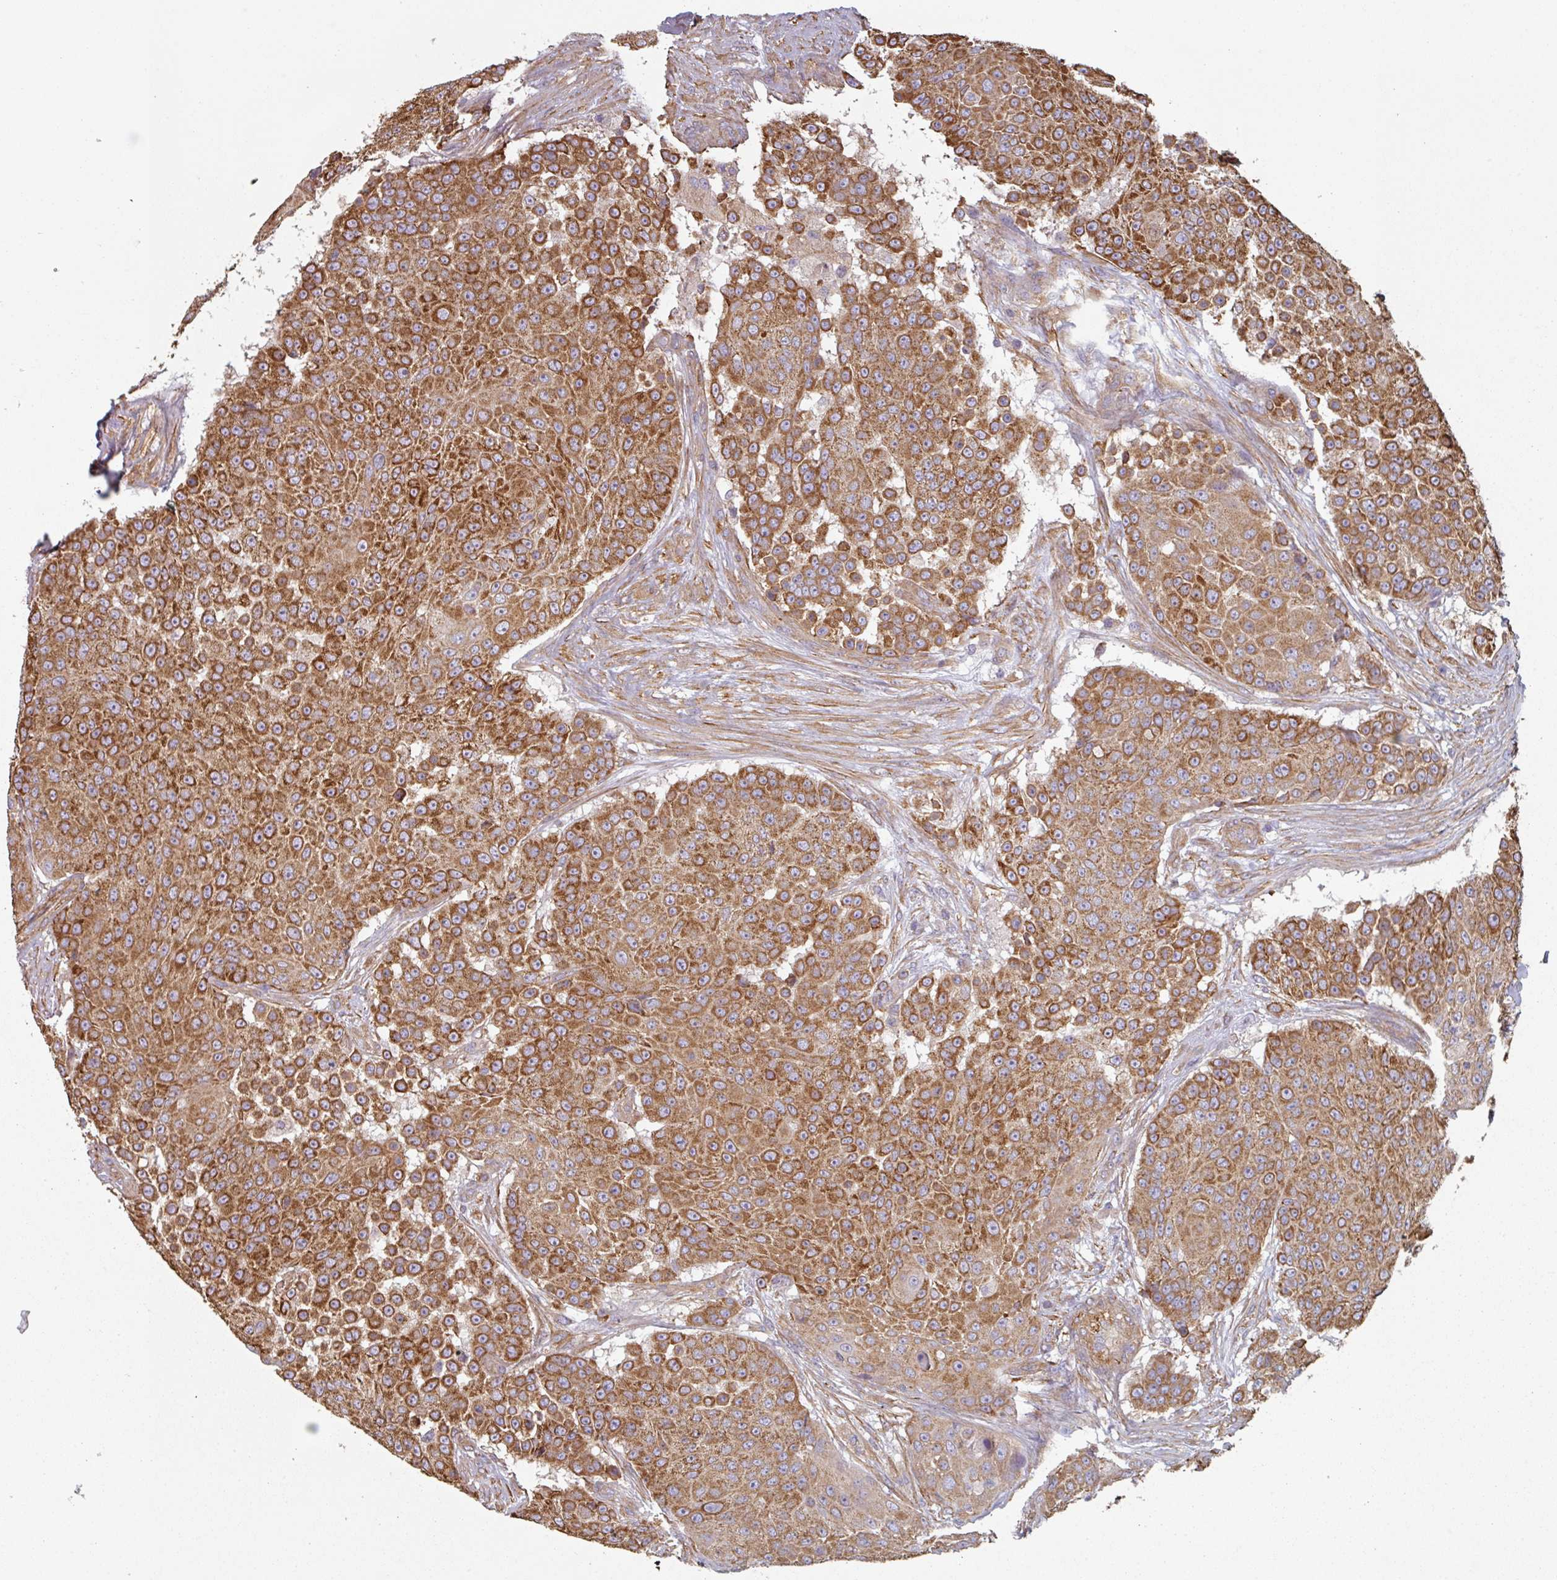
{"staining": {"intensity": "strong", "quantity": ">75%", "location": "cytoplasmic/membranous"}, "tissue": "urothelial cancer", "cell_type": "Tumor cells", "image_type": "cancer", "snomed": [{"axis": "morphology", "description": "Urothelial carcinoma, High grade"}, {"axis": "topography", "description": "Urinary bladder"}], "caption": "This histopathology image reveals immunohistochemistry staining of high-grade urothelial carcinoma, with high strong cytoplasmic/membranous expression in approximately >75% of tumor cells.", "gene": "GSTA4", "patient": {"sex": "female", "age": 63}}